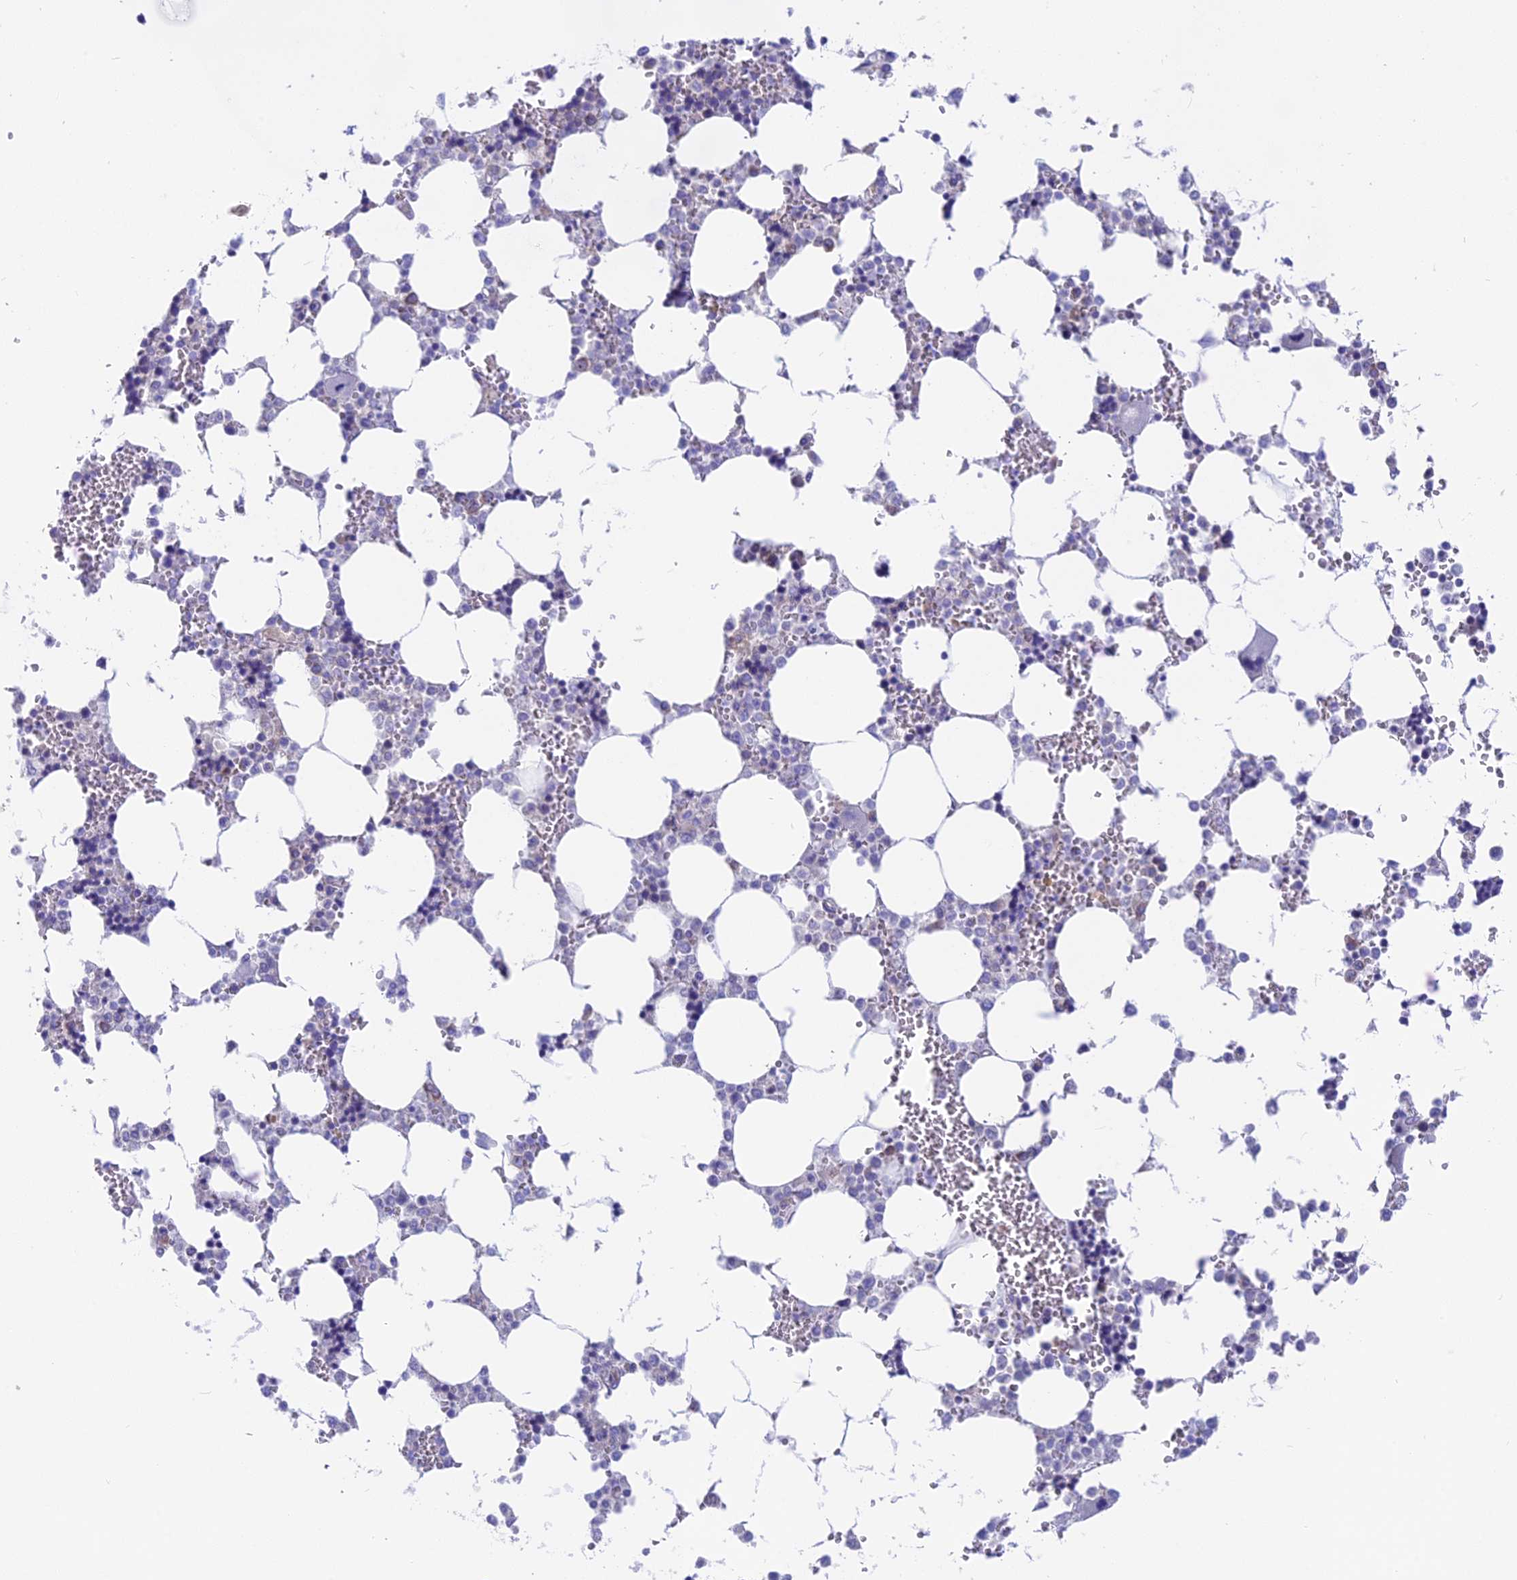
{"staining": {"intensity": "moderate", "quantity": "<25%", "location": "cytoplasmic/membranous"}, "tissue": "bone marrow", "cell_type": "Hematopoietic cells", "image_type": "normal", "snomed": [{"axis": "morphology", "description": "Normal tissue, NOS"}, {"axis": "topography", "description": "Bone marrow"}], "caption": "Immunohistochemical staining of normal bone marrow reveals <25% levels of moderate cytoplasmic/membranous protein positivity in about <25% of hematopoietic cells. The staining is performed using DAB brown chromogen to label protein expression. The nuclei are counter-stained blue using hematoxylin.", "gene": "LZTFL1", "patient": {"sex": "male", "age": 64}}